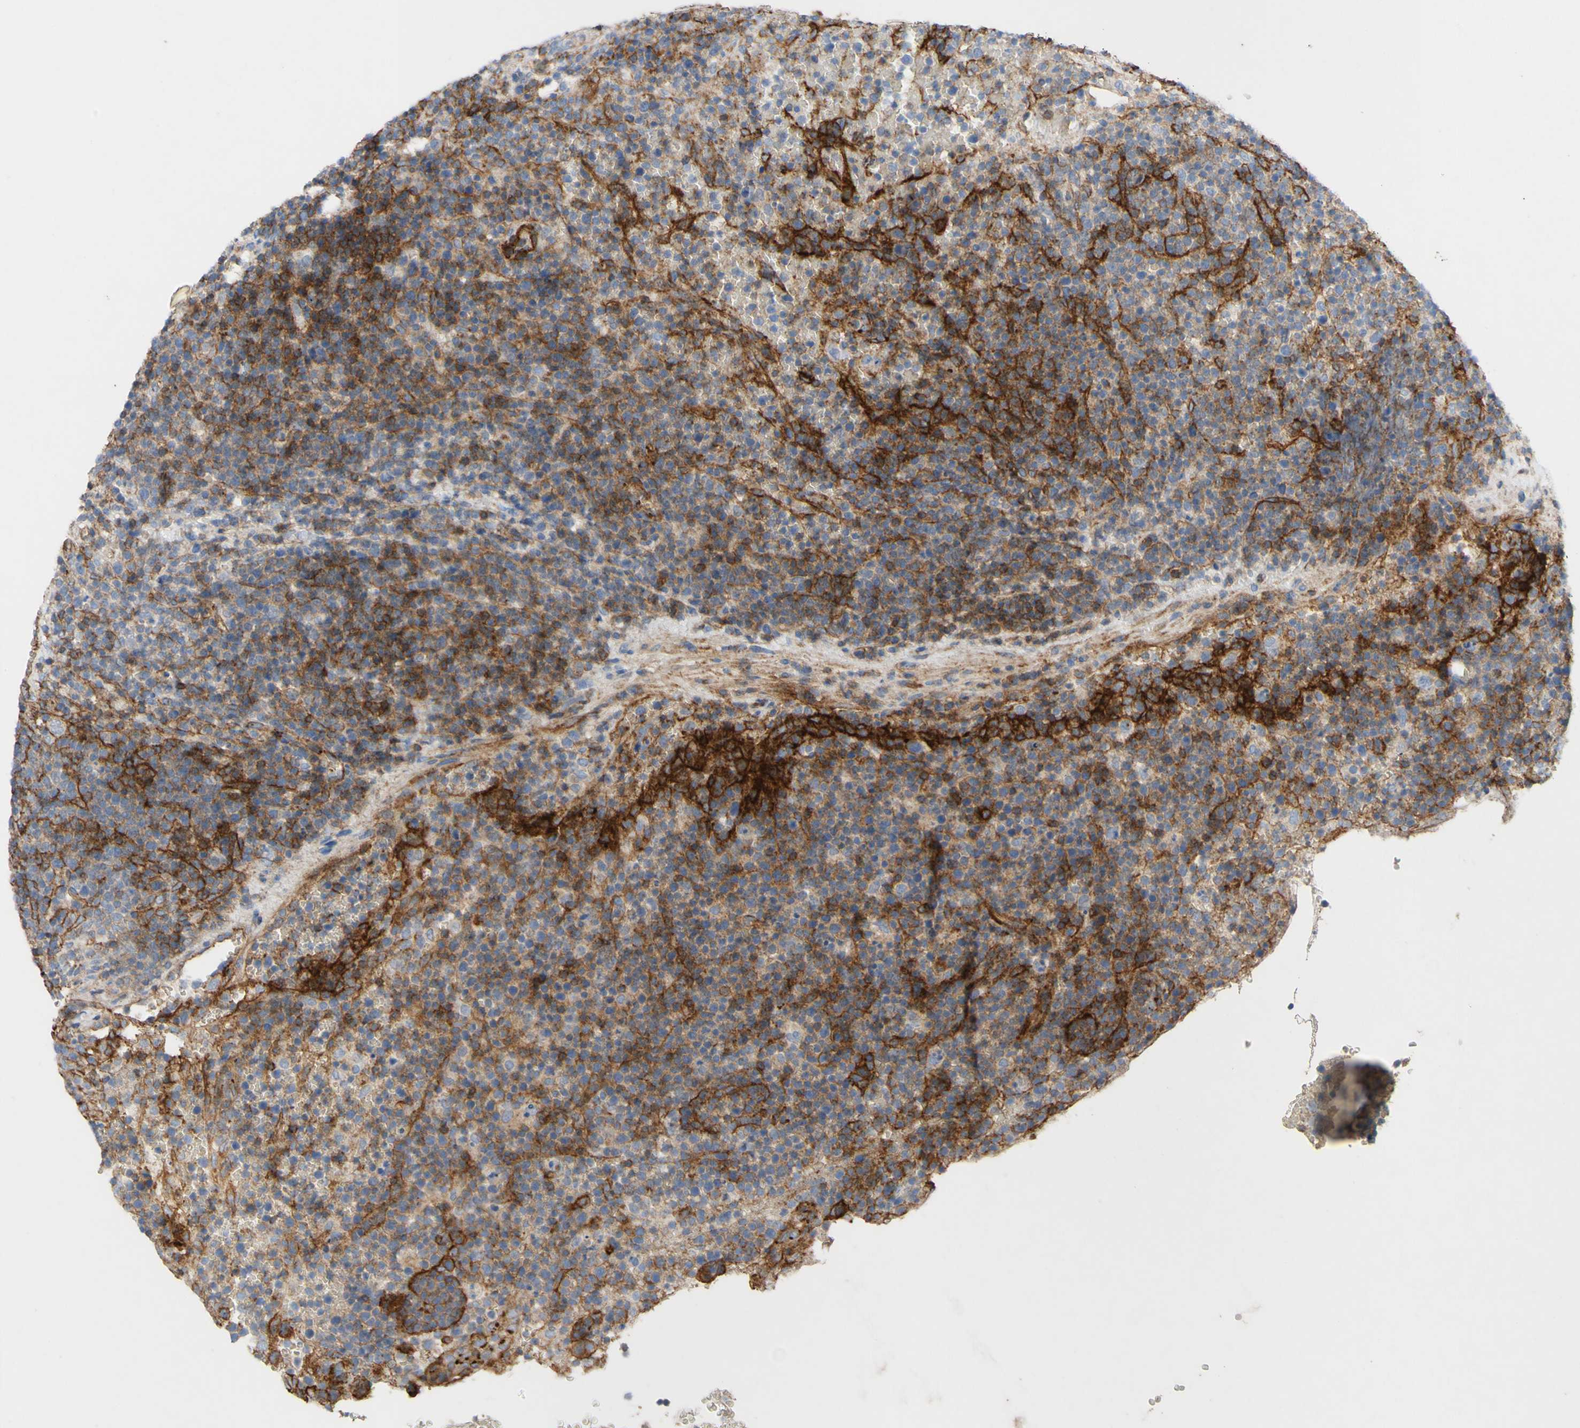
{"staining": {"intensity": "strong", "quantity": "25%-75%", "location": "cytoplasmic/membranous"}, "tissue": "lymphoma", "cell_type": "Tumor cells", "image_type": "cancer", "snomed": [{"axis": "morphology", "description": "Malignant lymphoma, non-Hodgkin's type, High grade"}, {"axis": "topography", "description": "Lymph node"}], "caption": "Protein expression by immunohistochemistry reveals strong cytoplasmic/membranous positivity in about 25%-75% of tumor cells in lymphoma.", "gene": "ATP2A3", "patient": {"sex": "male", "age": 61}}